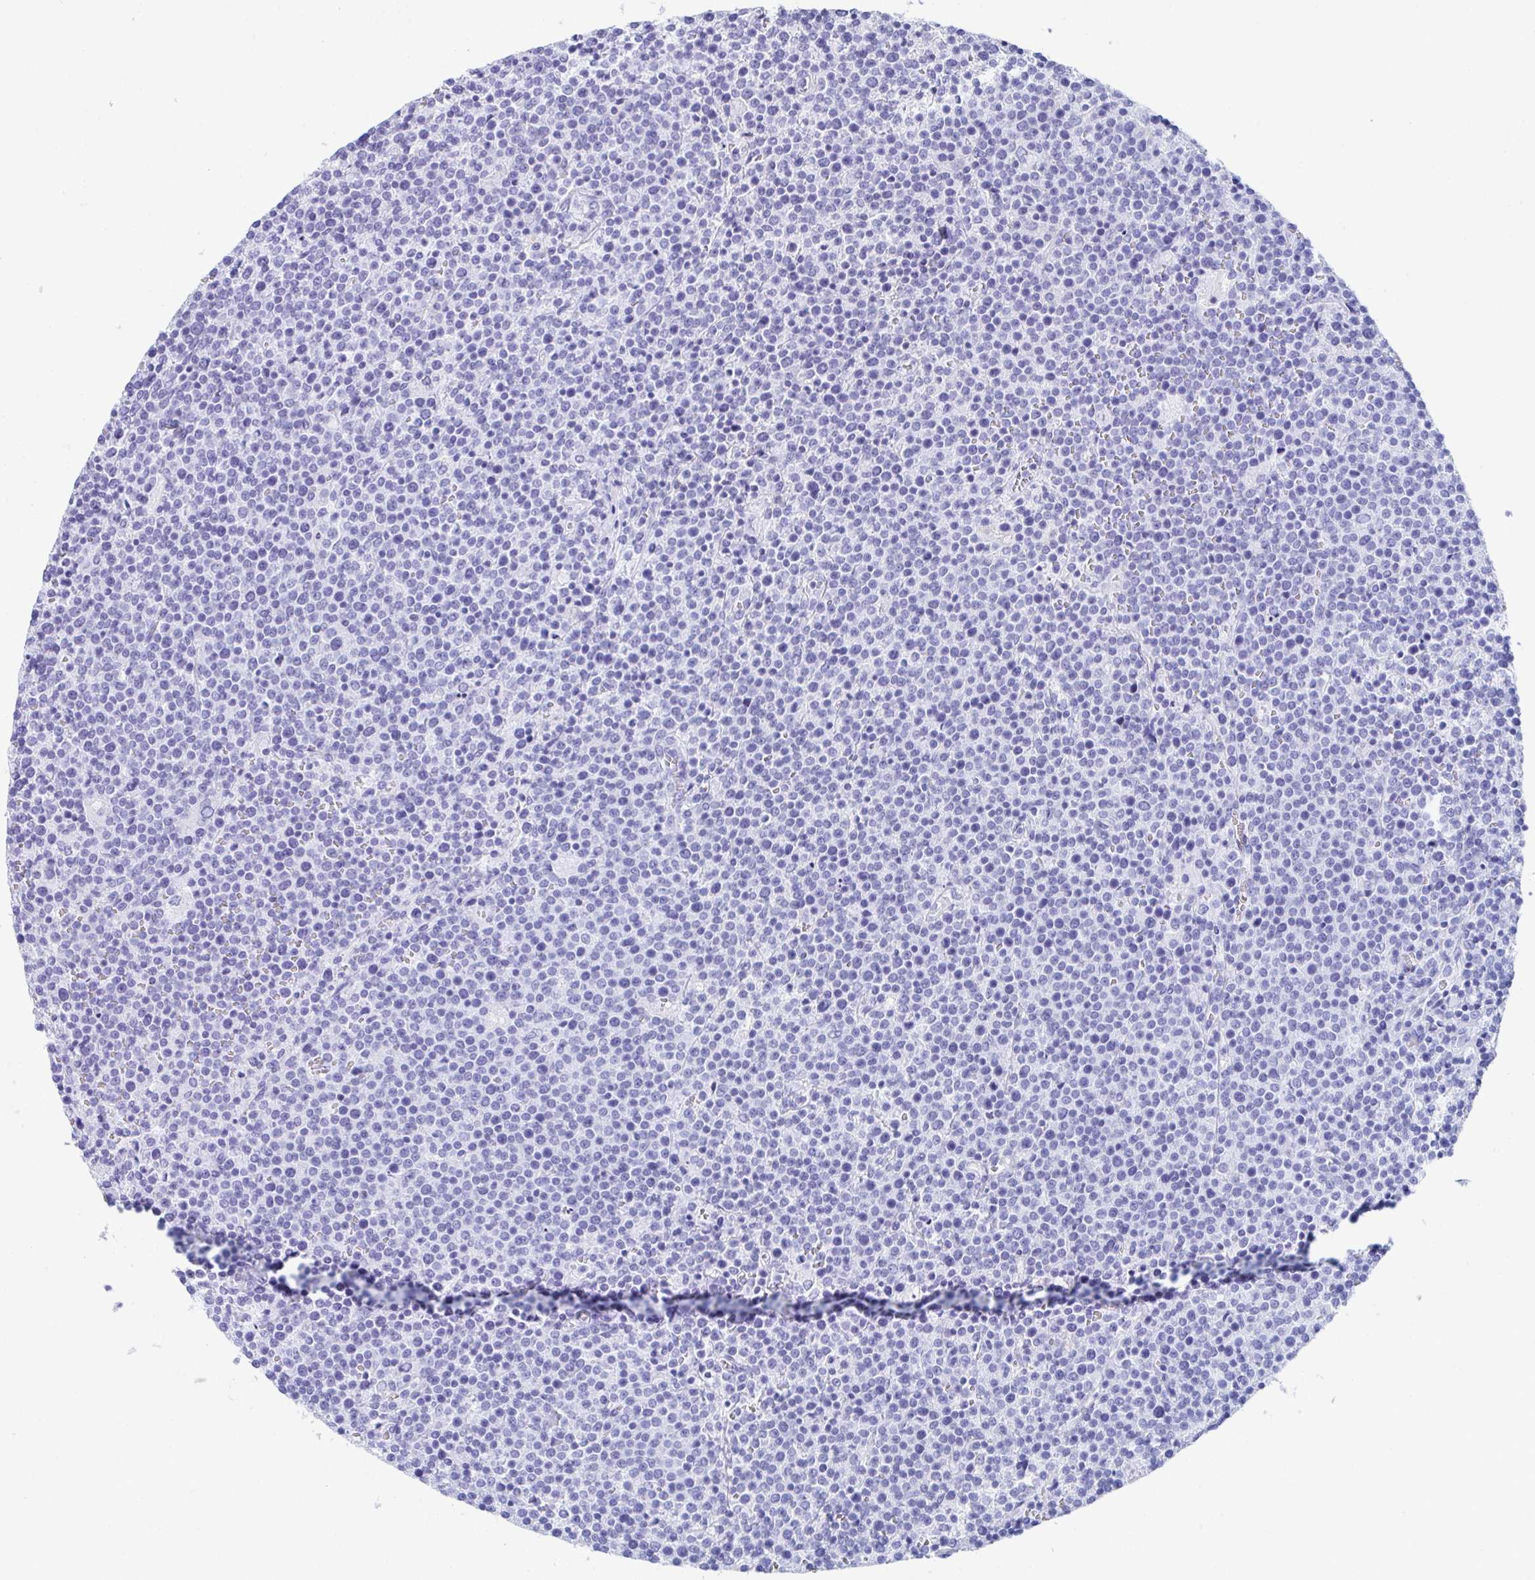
{"staining": {"intensity": "negative", "quantity": "none", "location": "none"}, "tissue": "lymphoma", "cell_type": "Tumor cells", "image_type": "cancer", "snomed": [{"axis": "morphology", "description": "Malignant lymphoma, non-Hodgkin's type, High grade"}, {"axis": "topography", "description": "Lymph node"}], "caption": "Immunohistochemistry (IHC) of human lymphoma demonstrates no positivity in tumor cells. (DAB (3,3'-diaminobenzidine) immunohistochemistry, high magnification).", "gene": "CD7", "patient": {"sex": "male", "age": 61}}